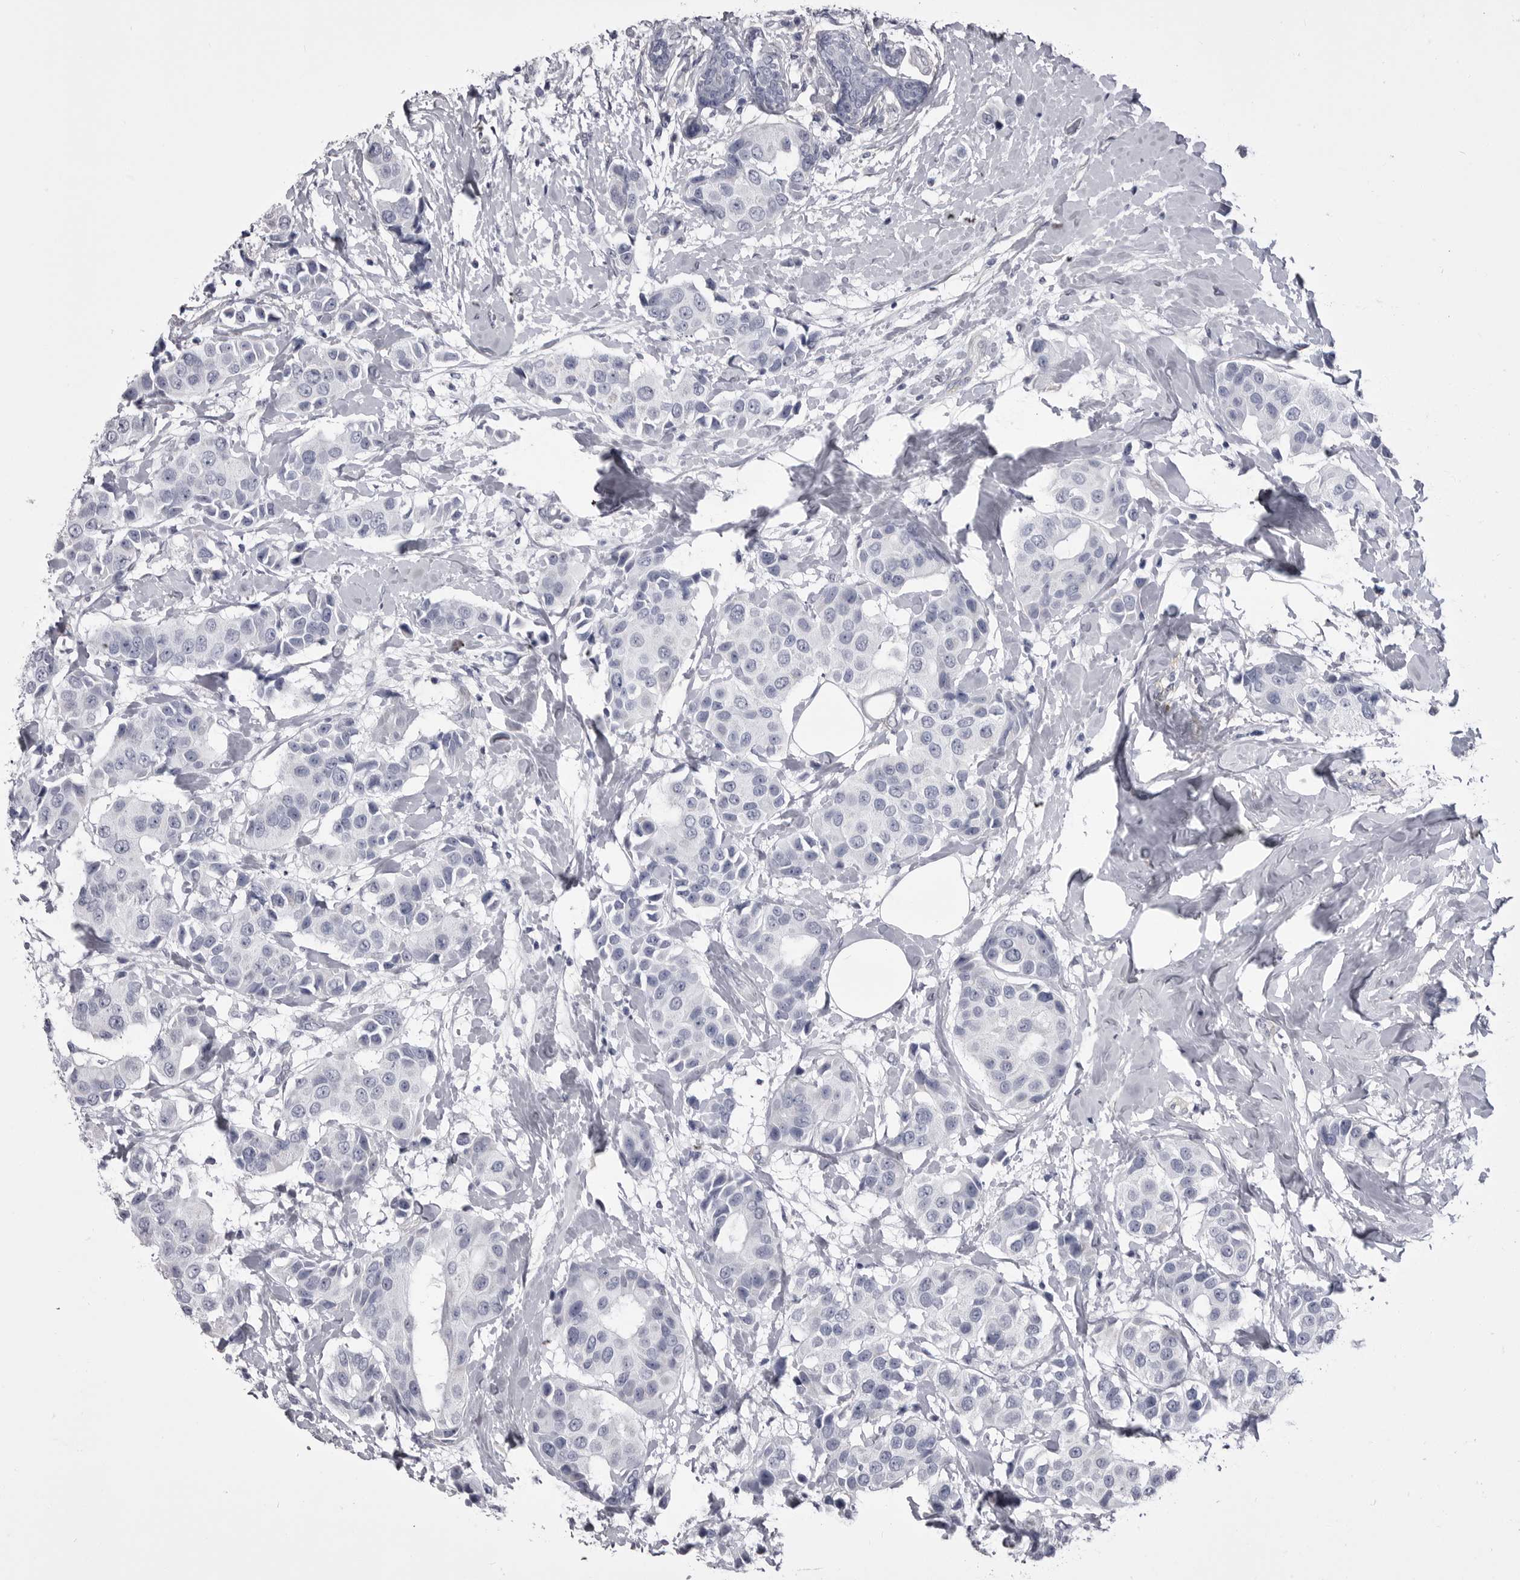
{"staining": {"intensity": "negative", "quantity": "none", "location": "none"}, "tissue": "breast cancer", "cell_type": "Tumor cells", "image_type": "cancer", "snomed": [{"axis": "morphology", "description": "Normal tissue, NOS"}, {"axis": "morphology", "description": "Duct carcinoma"}, {"axis": "topography", "description": "Breast"}], "caption": "Immunohistochemistry (IHC) micrograph of human breast cancer stained for a protein (brown), which reveals no staining in tumor cells.", "gene": "ANK2", "patient": {"sex": "female", "age": 39}}